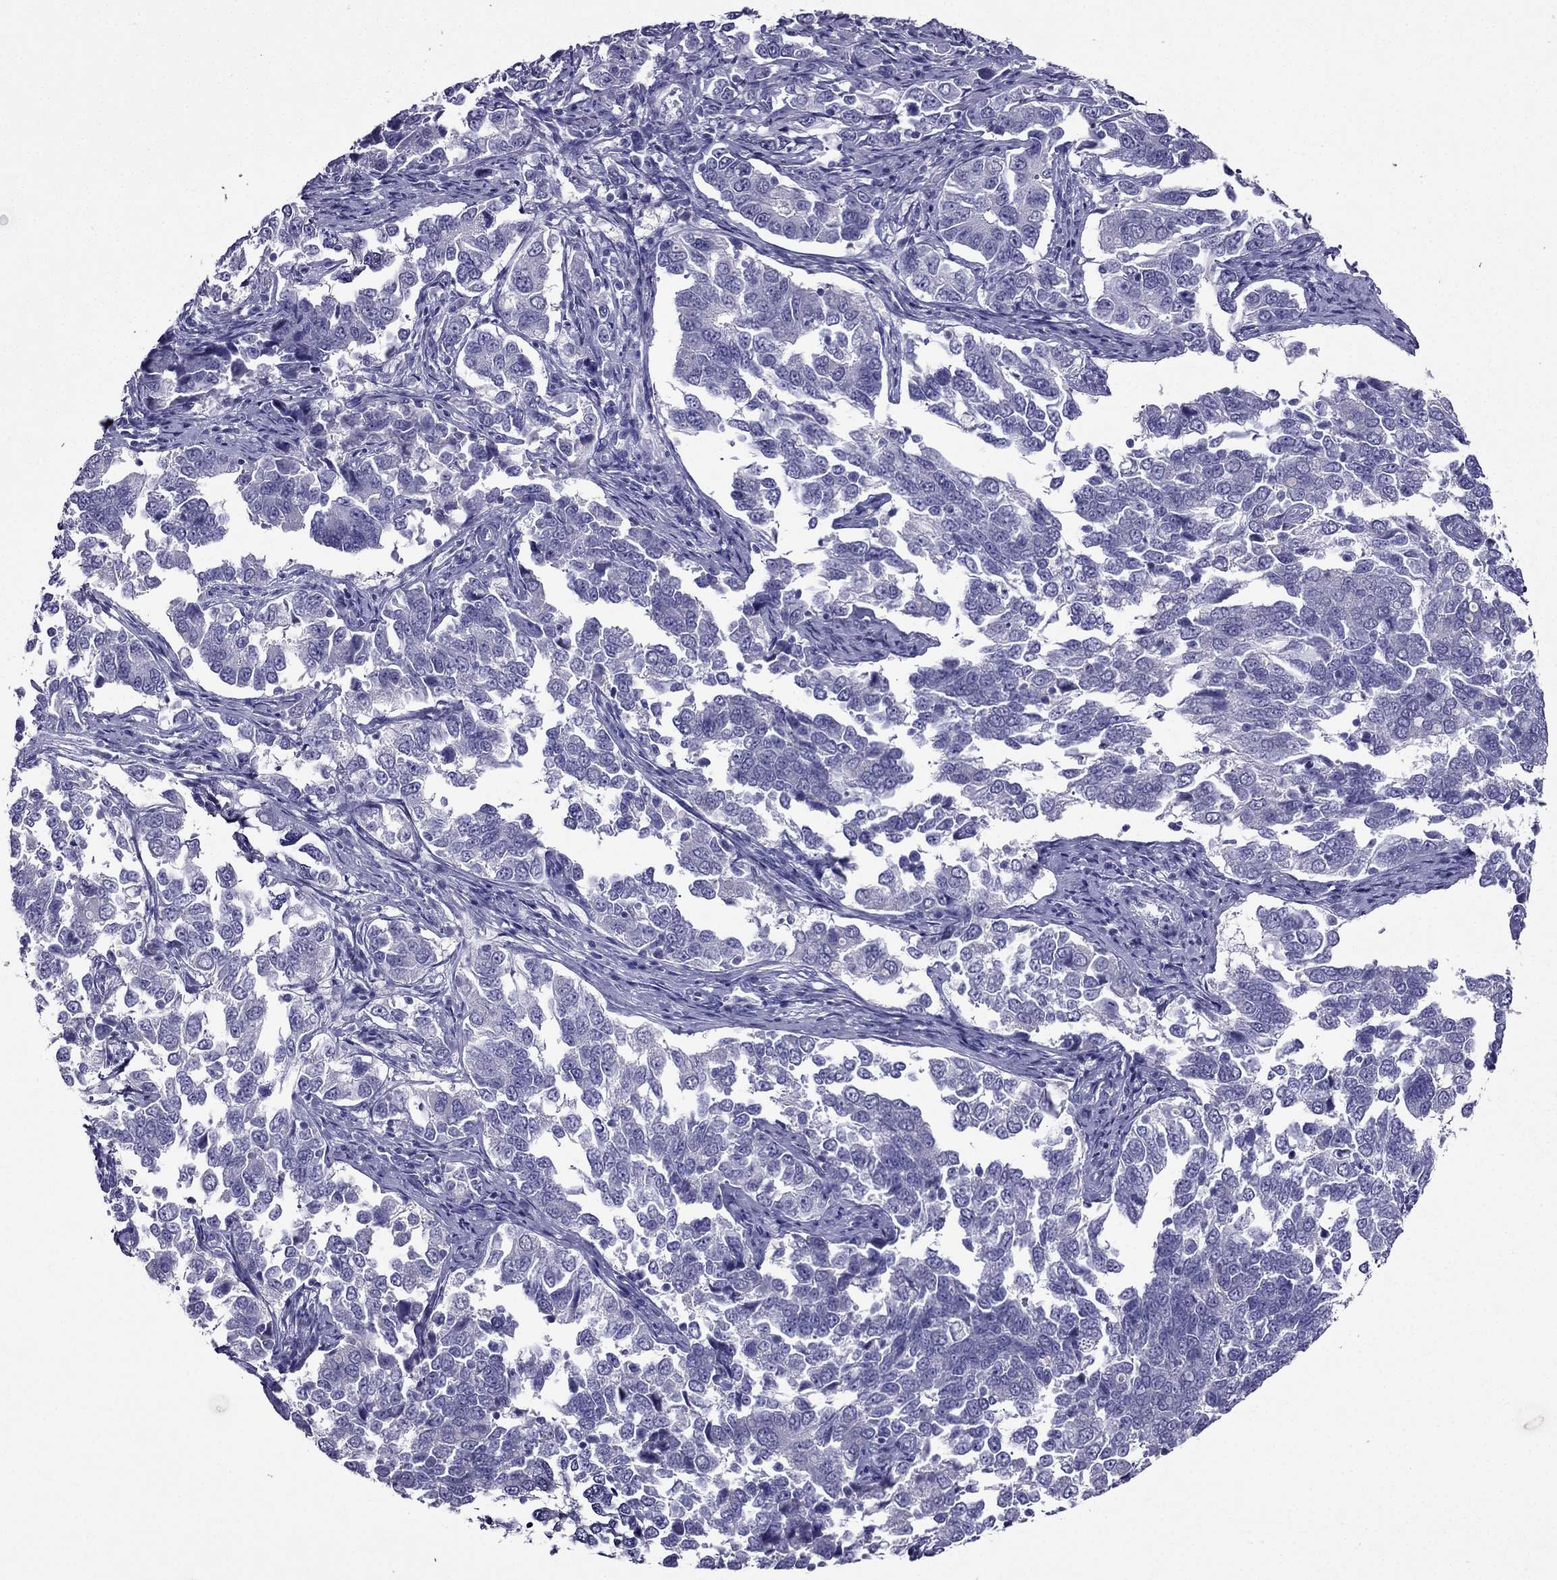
{"staining": {"intensity": "negative", "quantity": "none", "location": "none"}, "tissue": "endometrial cancer", "cell_type": "Tumor cells", "image_type": "cancer", "snomed": [{"axis": "morphology", "description": "Adenocarcinoma, NOS"}, {"axis": "topography", "description": "Endometrium"}], "caption": "An image of endometrial cancer (adenocarcinoma) stained for a protein reveals no brown staining in tumor cells.", "gene": "ZNF541", "patient": {"sex": "female", "age": 43}}